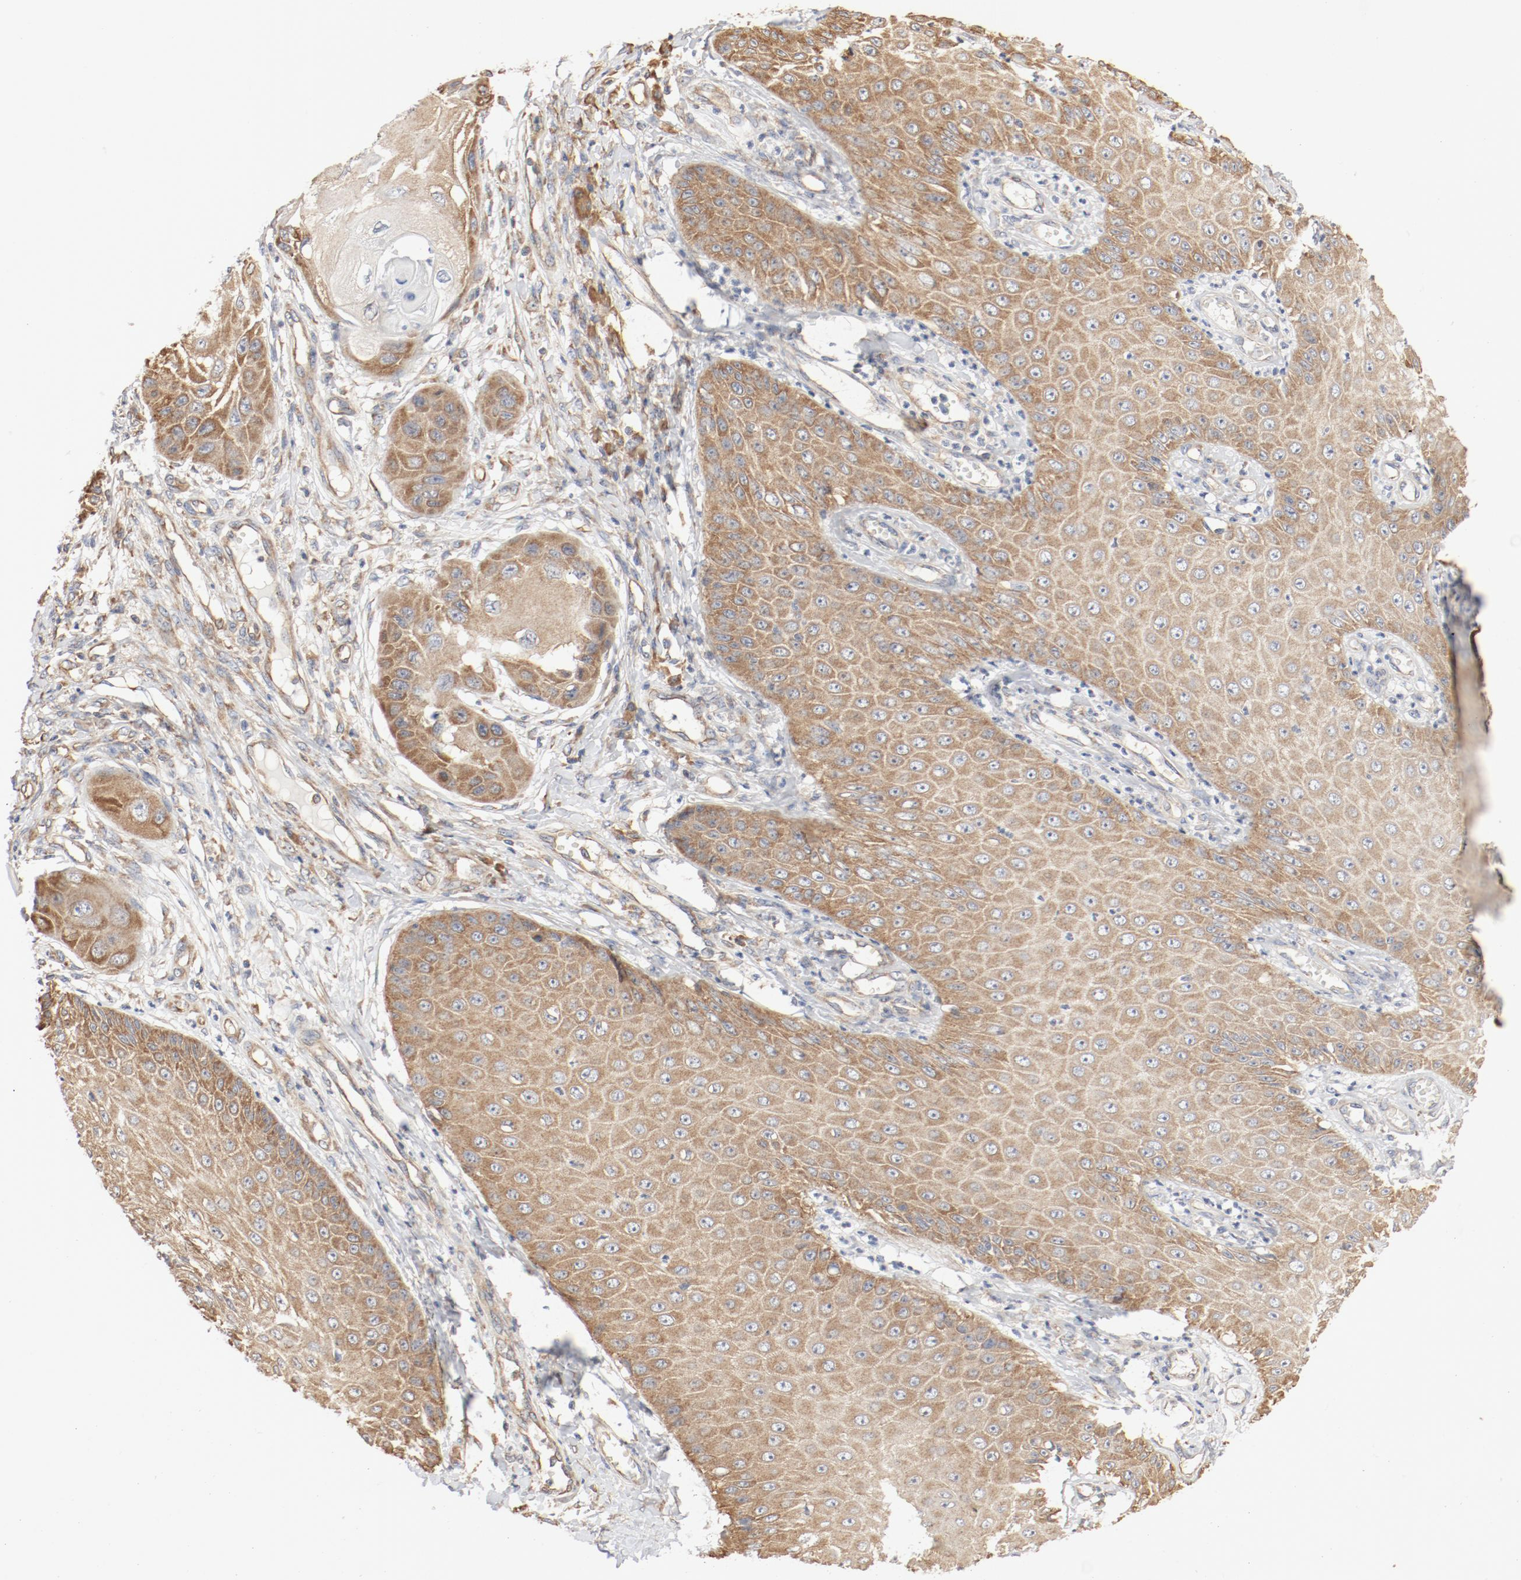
{"staining": {"intensity": "moderate", "quantity": ">75%", "location": "cytoplasmic/membranous"}, "tissue": "skin cancer", "cell_type": "Tumor cells", "image_type": "cancer", "snomed": [{"axis": "morphology", "description": "Squamous cell carcinoma, NOS"}, {"axis": "topography", "description": "Skin"}], "caption": "Immunohistochemical staining of human skin cancer (squamous cell carcinoma) reveals medium levels of moderate cytoplasmic/membranous expression in approximately >75% of tumor cells.", "gene": "RPS6", "patient": {"sex": "female", "age": 40}}